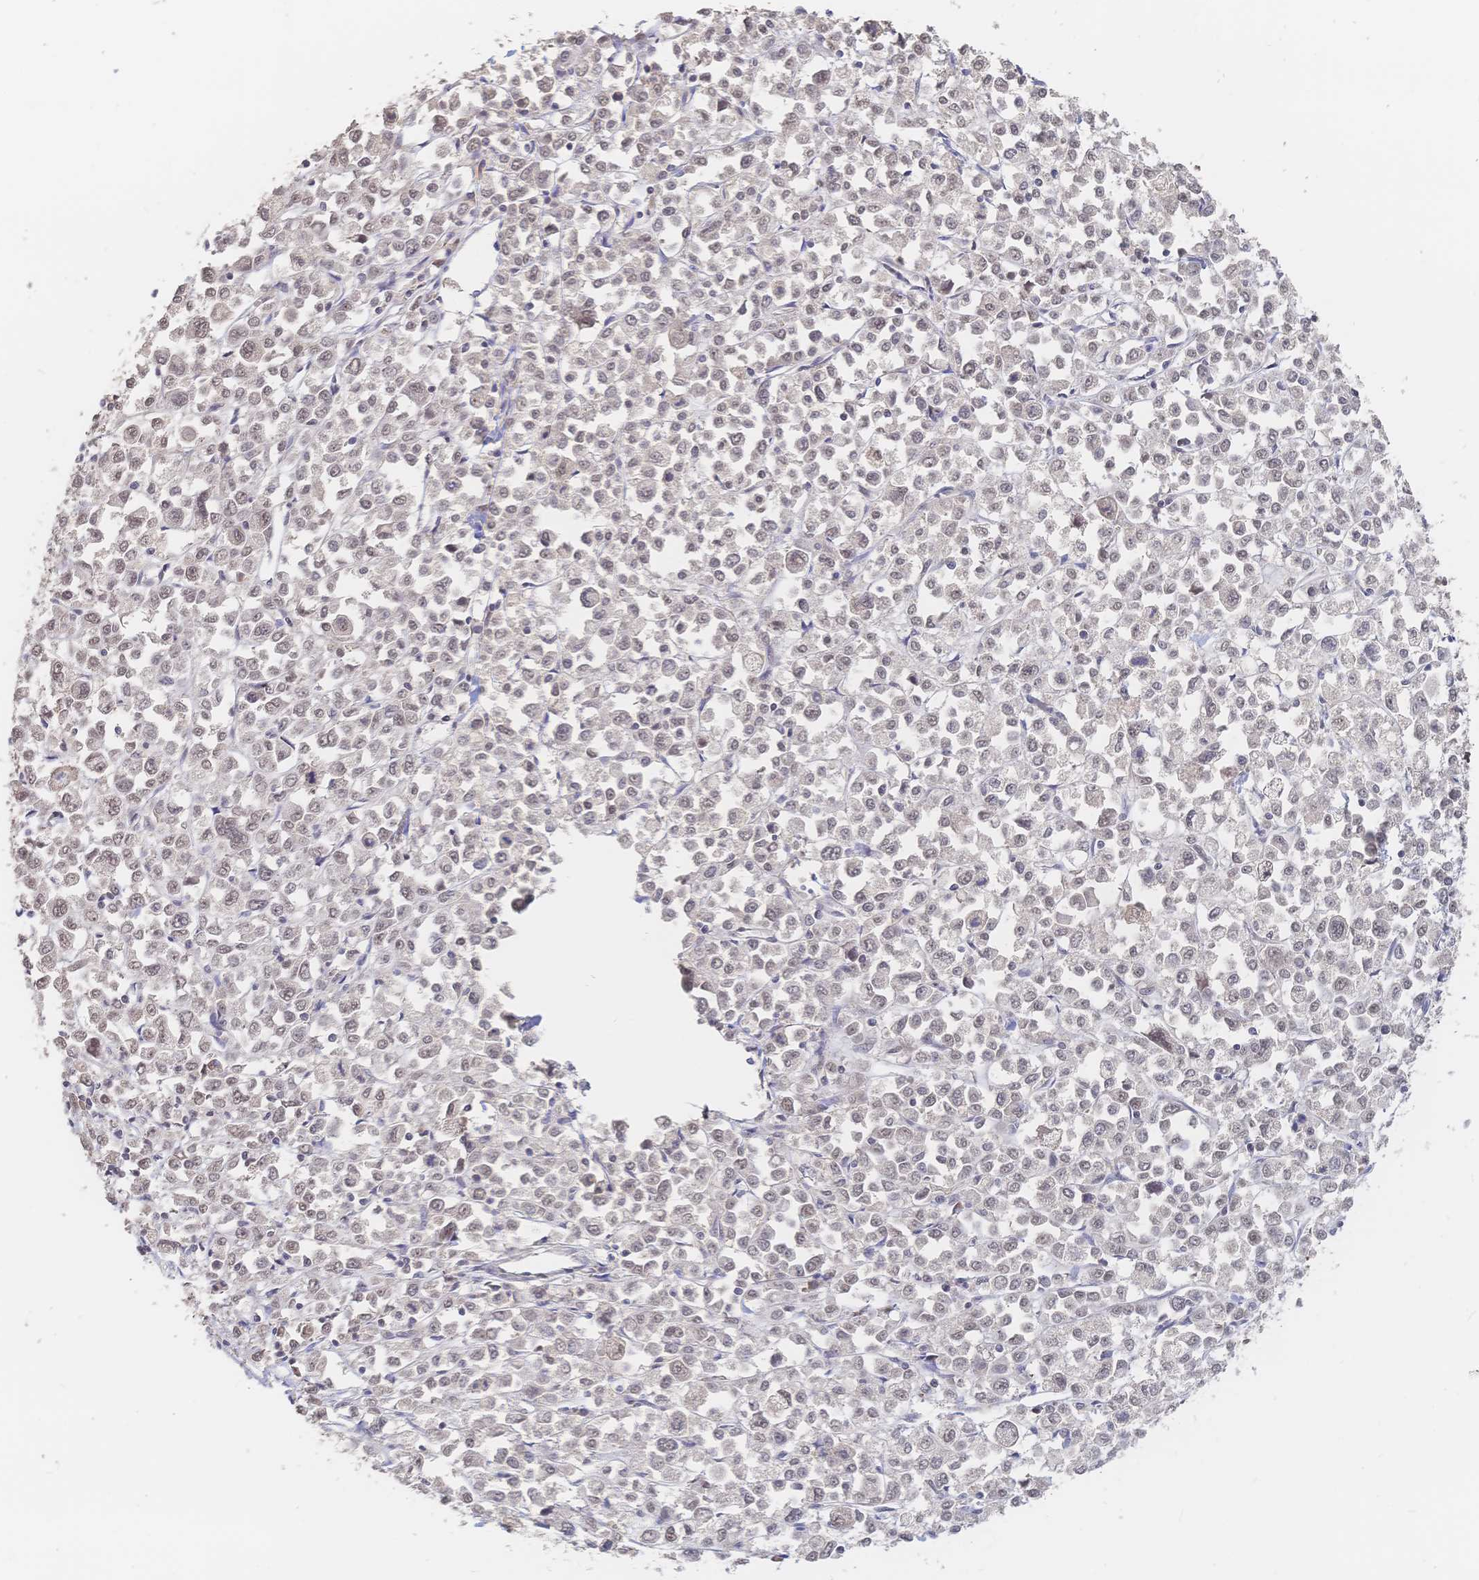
{"staining": {"intensity": "weak", "quantity": "<25%", "location": "nuclear"}, "tissue": "stomach cancer", "cell_type": "Tumor cells", "image_type": "cancer", "snomed": [{"axis": "morphology", "description": "Adenocarcinoma, NOS"}, {"axis": "topography", "description": "Stomach, upper"}], "caption": "Immunohistochemical staining of human stomach cancer displays no significant expression in tumor cells.", "gene": "LRP5", "patient": {"sex": "male", "age": 70}}